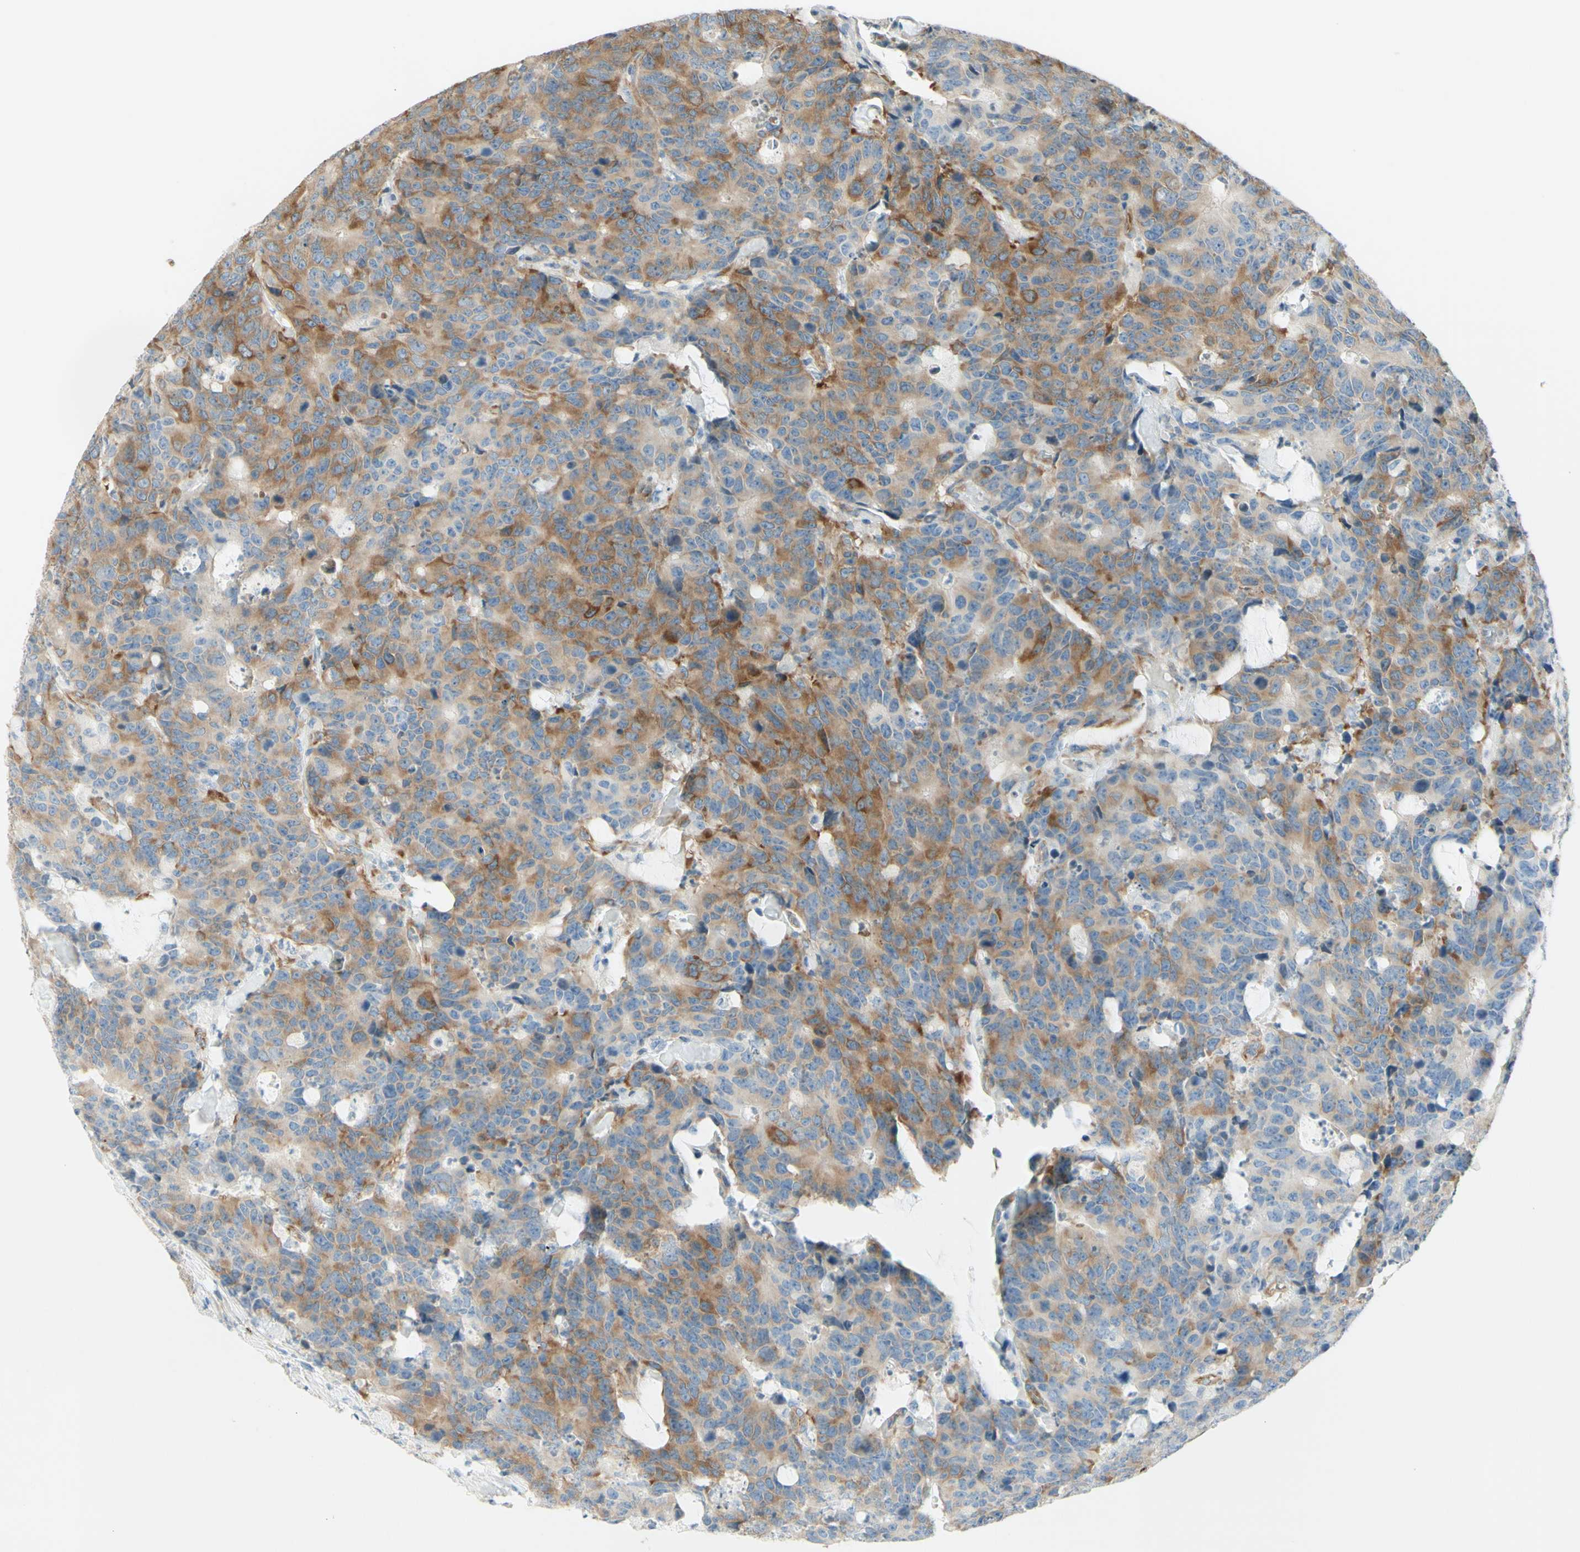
{"staining": {"intensity": "moderate", "quantity": "25%-75%", "location": "cytoplasmic/membranous"}, "tissue": "colorectal cancer", "cell_type": "Tumor cells", "image_type": "cancer", "snomed": [{"axis": "morphology", "description": "Adenocarcinoma, NOS"}, {"axis": "topography", "description": "Colon"}], "caption": "This is an image of immunohistochemistry (IHC) staining of colorectal adenocarcinoma, which shows moderate expression in the cytoplasmic/membranous of tumor cells.", "gene": "MAP1B", "patient": {"sex": "female", "age": 86}}